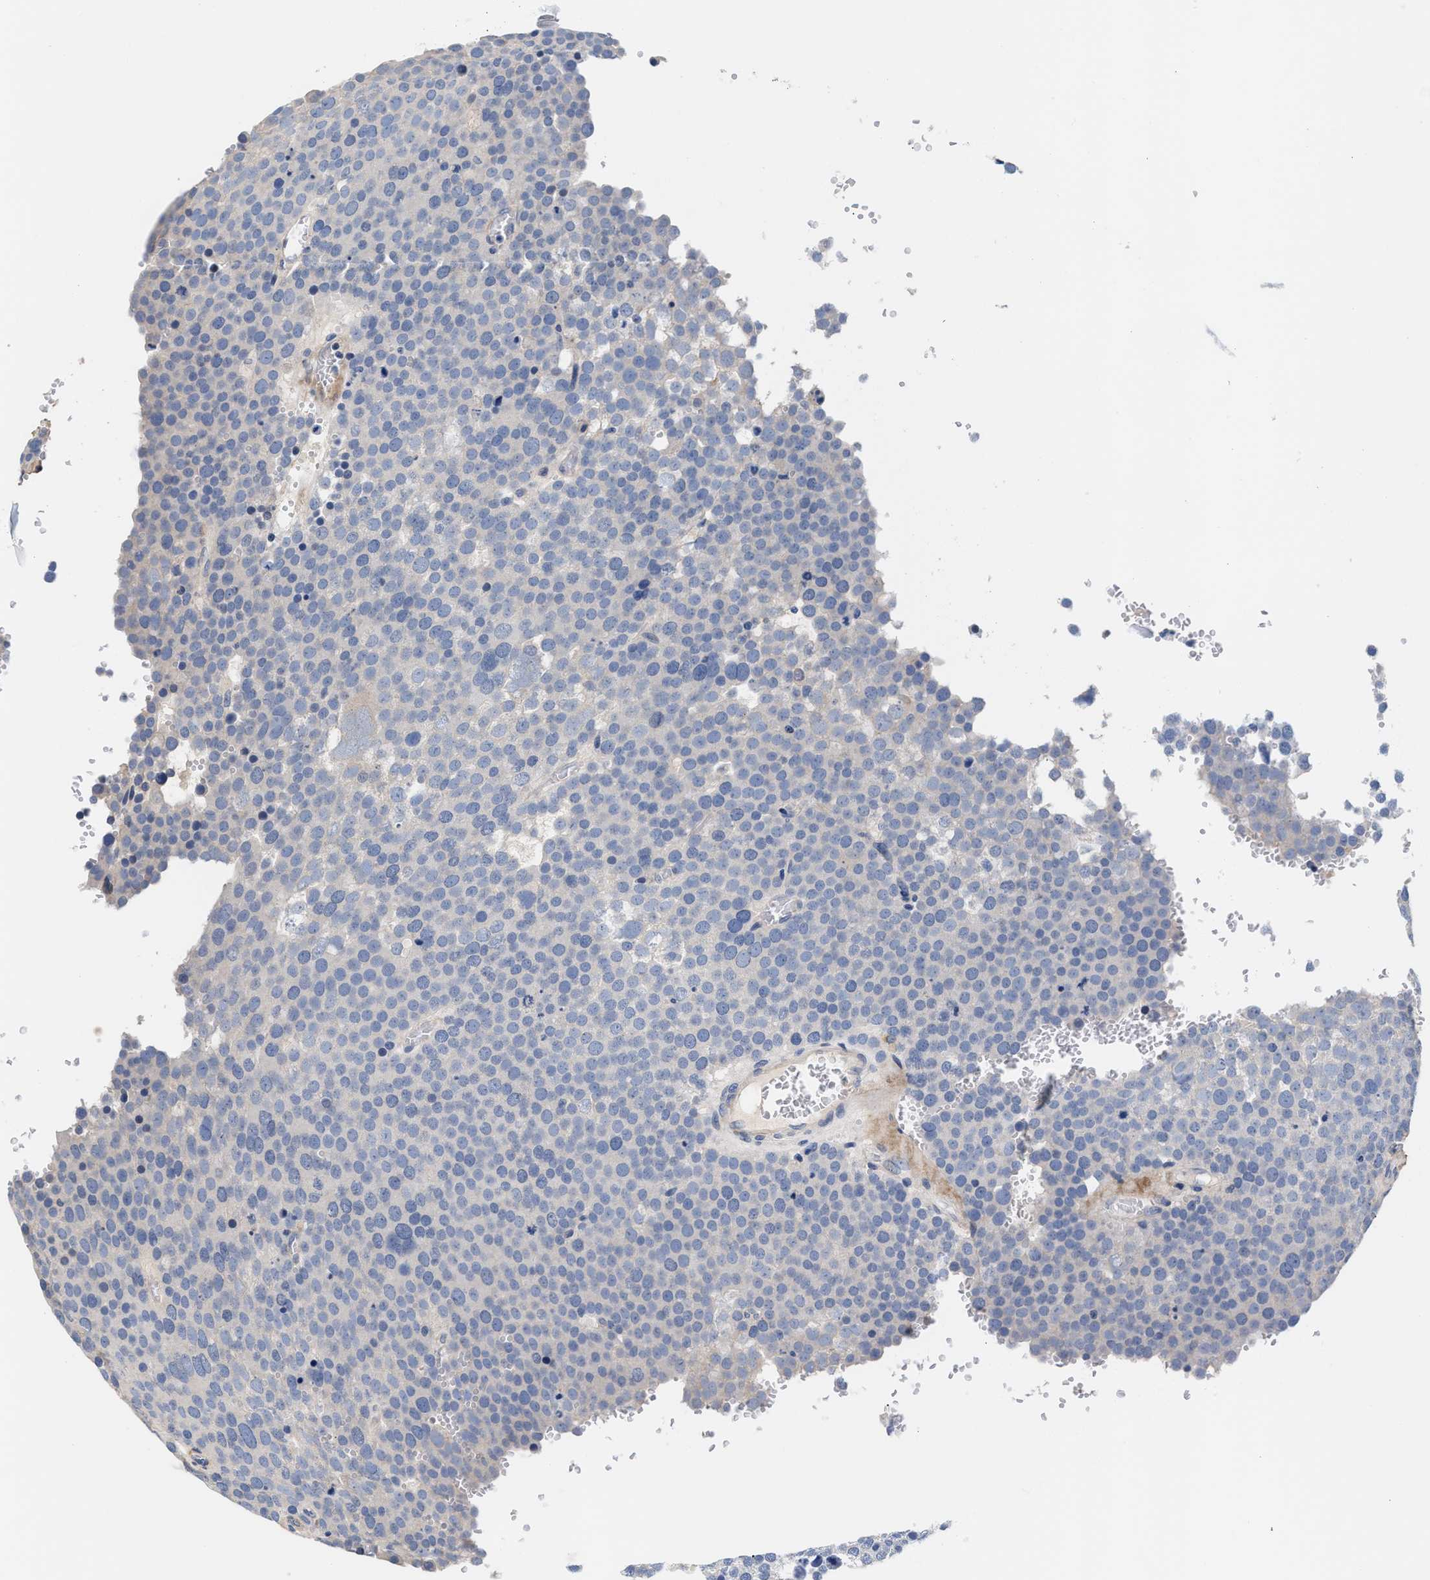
{"staining": {"intensity": "negative", "quantity": "none", "location": "none"}, "tissue": "testis cancer", "cell_type": "Tumor cells", "image_type": "cancer", "snomed": [{"axis": "morphology", "description": "Seminoma, NOS"}, {"axis": "topography", "description": "Testis"}], "caption": "A high-resolution photomicrograph shows immunohistochemistry staining of testis seminoma, which reveals no significant positivity in tumor cells.", "gene": "ACTL7B", "patient": {"sex": "male", "age": 71}}